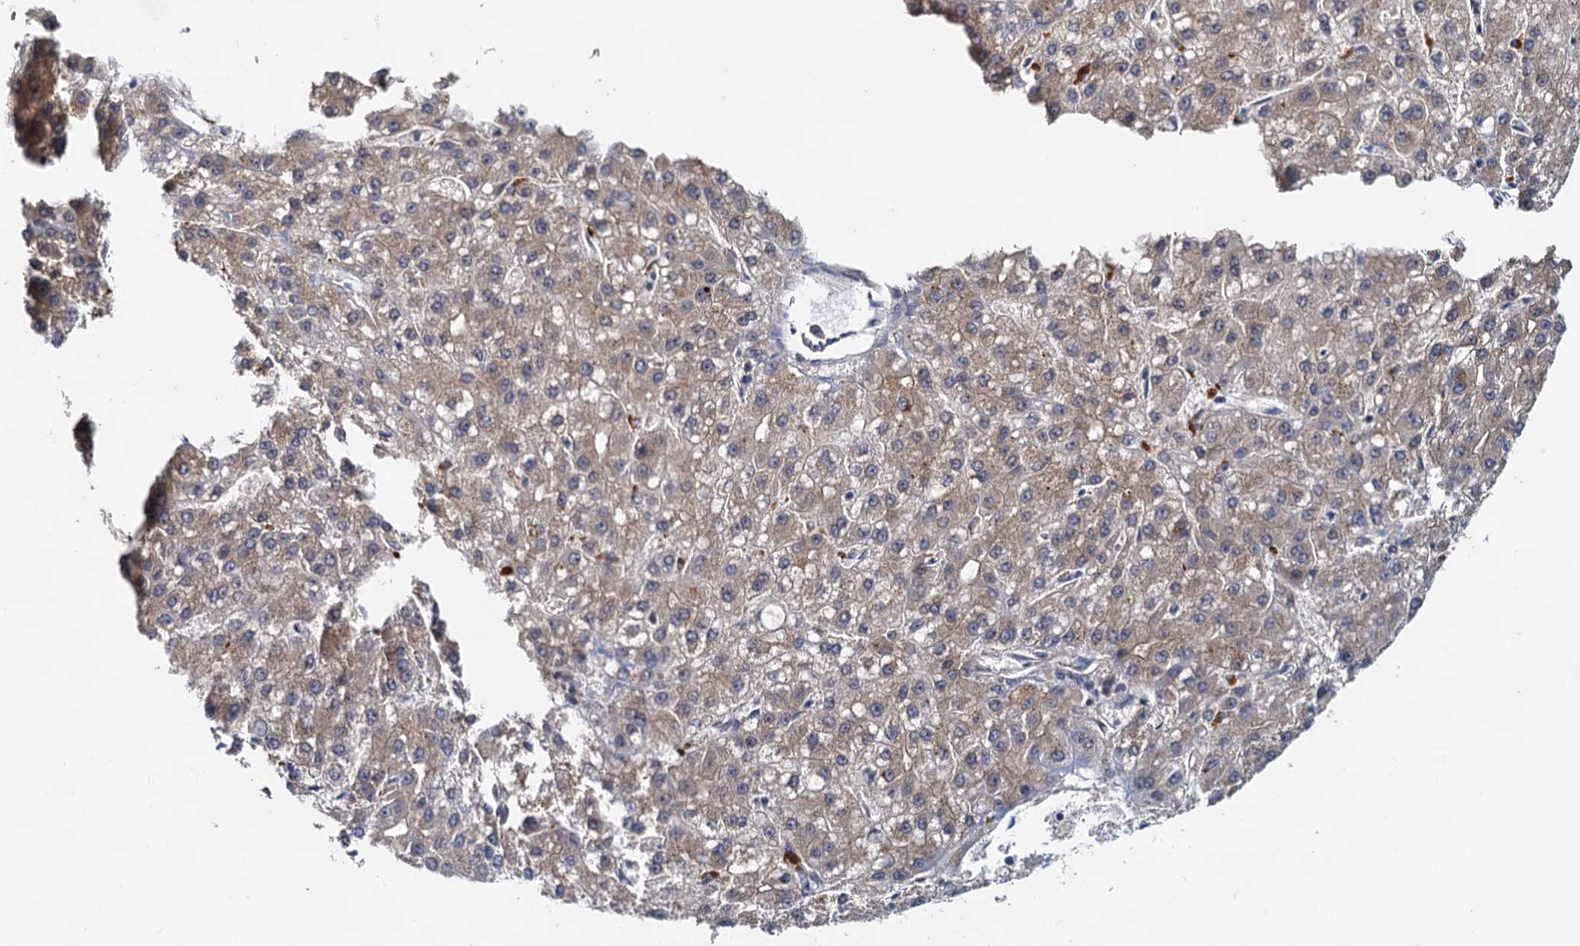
{"staining": {"intensity": "weak", "quantity": "25%-75%", "location": "cytoplasmic/membranous"}, "tissue": "liver cancer", "cell_type": "Tumor cells", "image_type": "cancer", "snomed": [{"axis": "morphology", "description": "Carcinoma, Hepatocellular, NOS"}, {"axis": "topography", "description": "Liver"}], "caption": "Immunohistochemistry staining of liver hepatocellular carcinoma, which reveals low levels of weak cytoplasmic/membranous expression in about 25%-75% of tumor cells indicating weak cytoplasmic/membranous protein expression. The staining was performed using DAB (3,3'-diaminobenzidine) (brown) for protein detection and nuclei were counterstained in hematoxylin (blue).", "gene": "TOLLIP", "patient": {"sex": "male", "age": 67}}